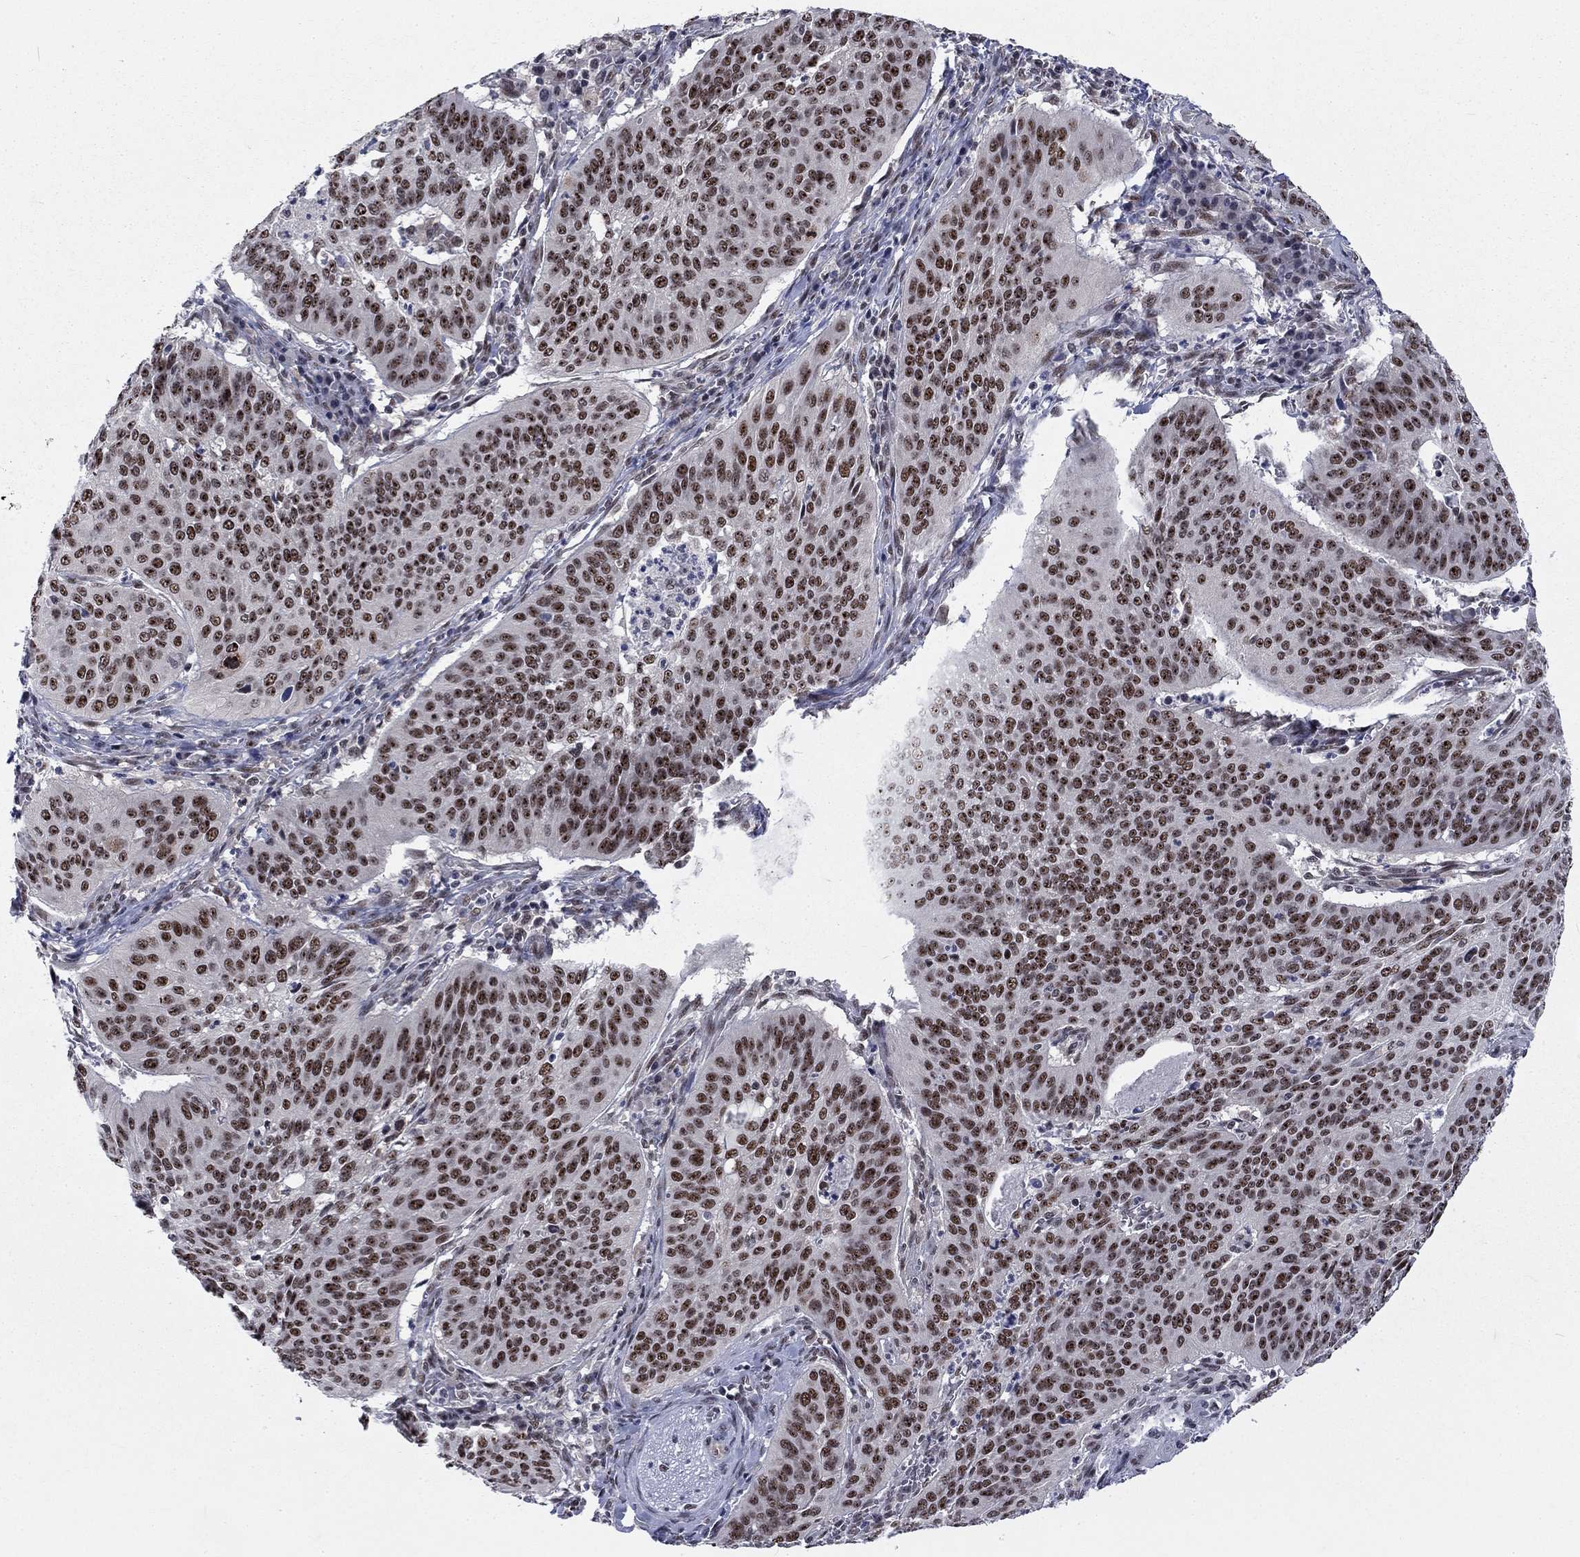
{"staining": {"intensity": "strong", "quantity": ">75%", "location": "nuclear"}, "tissue": "cervical cancer", "cell_type": "Tumor cells", "image_type": "cancer", "snomed": [{"axis": "morphology", "description": "Normal tissue, NOS"}, {"axis": "morphology", "description": "Squamous cell carcinoma, NOS"}, {"axis": "topography", "description": "Cervix"}], "caption": "Protein staining of cervical squamous cell carcinoma tissue exhibits strong nuclear expression in approximately >75% of tumor cells. The staining is performed using DAB brown chromogen to label protein expression. The nuclei are counter-stained blue using hematoxylin.", "gene": "FYTTD1", "patient": {"sex": "female", "age": 39}}